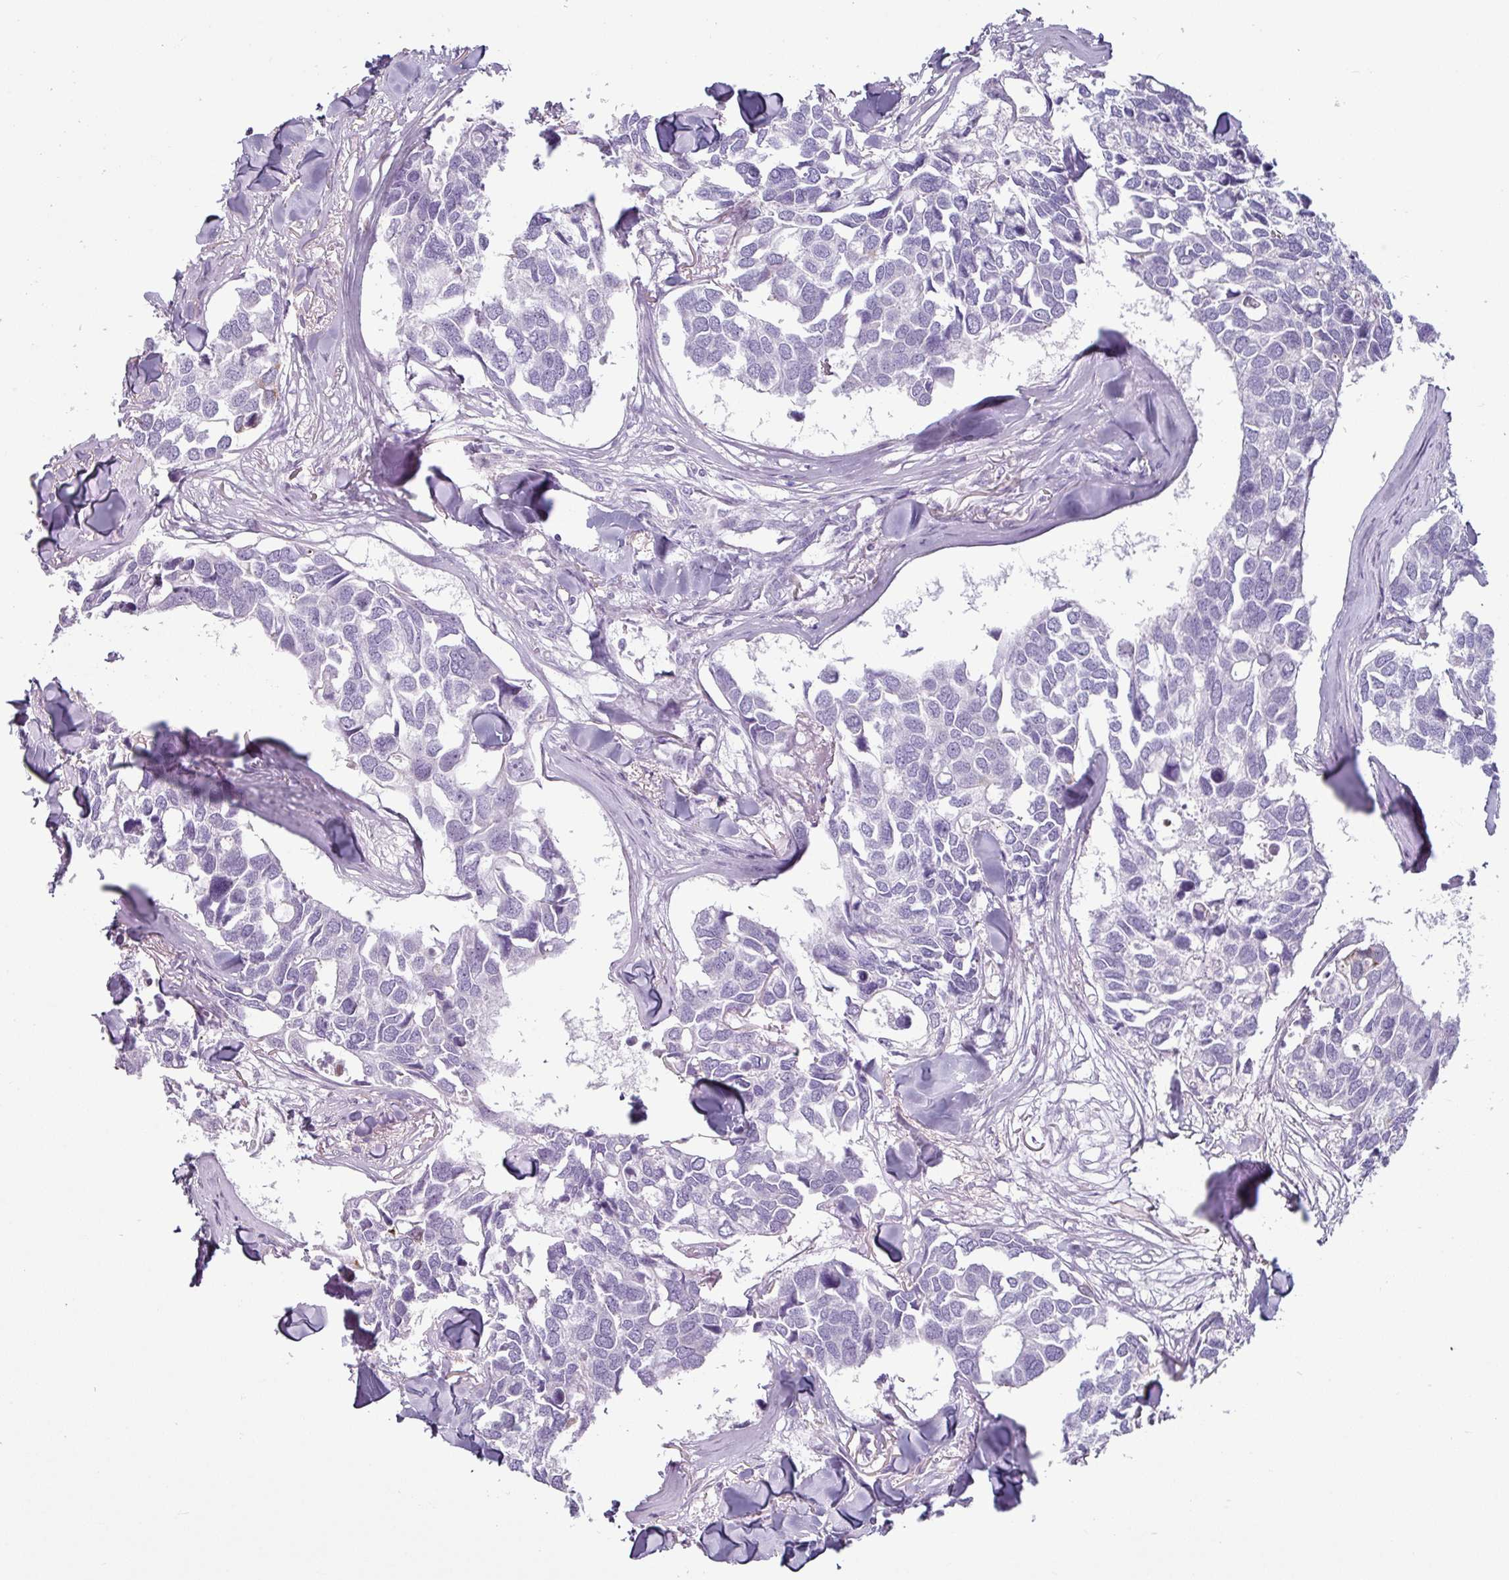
{"staining": {"intensity": "negative", "quantity": "none", "location": "none"}, "tissue": "breast cancer", "cell_type": "Tumor cells", "image_type": "cancer", "snomed": [{"axis": "morphology", "description": "Duct carcinoma"}, {"axis": "topography", "description": "Breast"}], "caption": "Breast cancer was stained to show a protein in brown. There is no significant positivity in tumor cells.", "gene": "CLCA1", "patient": {"sex": "female", "age": 83}}